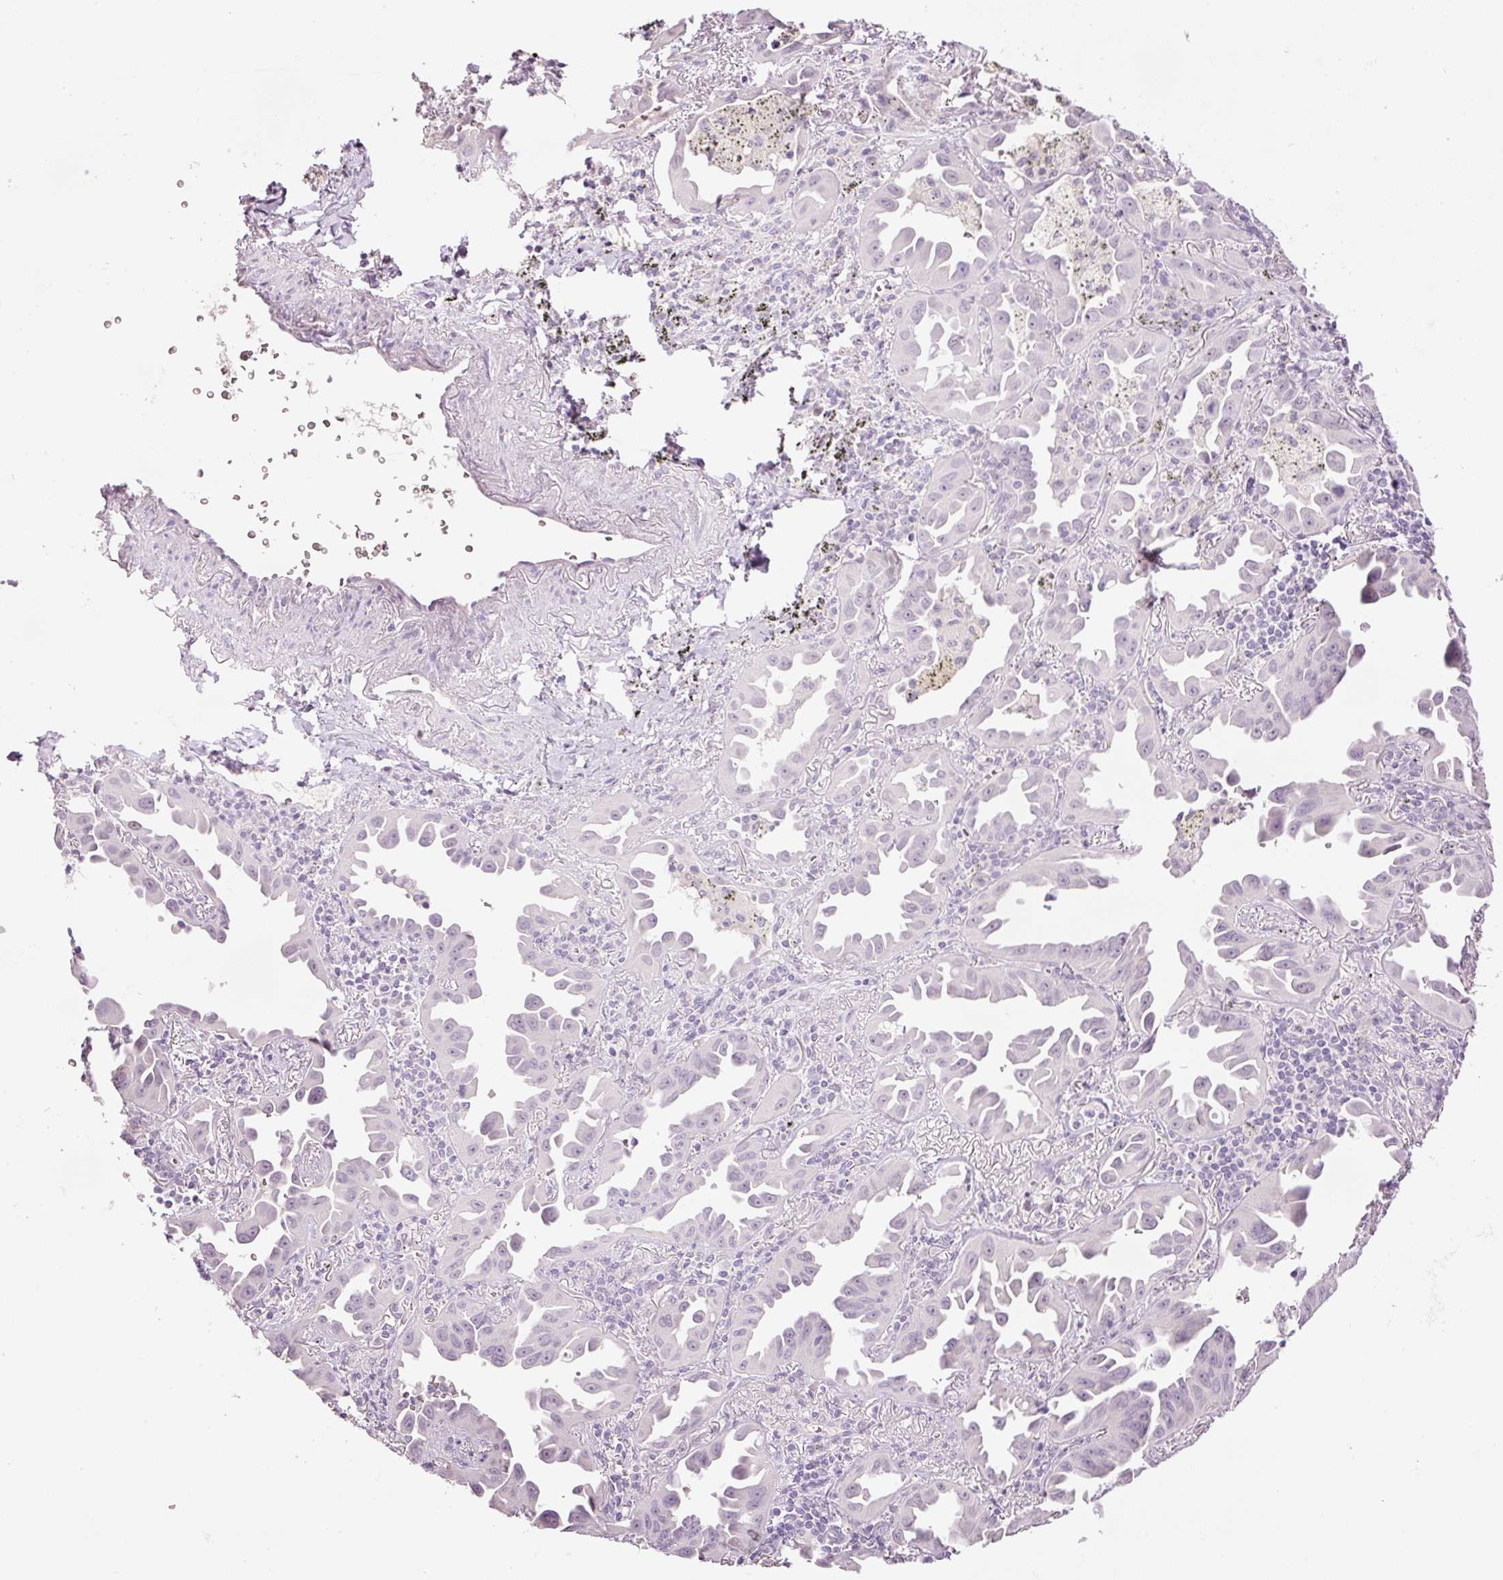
{"staining": {"intensity": "negative", "quantity": "none", "location": "none"}, "tissue": "lung cancer", "cell_type": "Tumor cells", "image_type": "cancer", "snomed": [{"axis": "morphology", "description": "Adenocarcinoma, NOS"}, {"axis": "topography", "description": "Lung"}], "caption": "This micrograph is of lung cancer (adenocarcinoma) stained with immunohistochemistry (IHC) to label a protein in brown with the nuclei are counter-stained blue. There is no positivity in tumor cells.", "gene": "LY6G6D", "patient": {"sex": "male", "age": 68}}